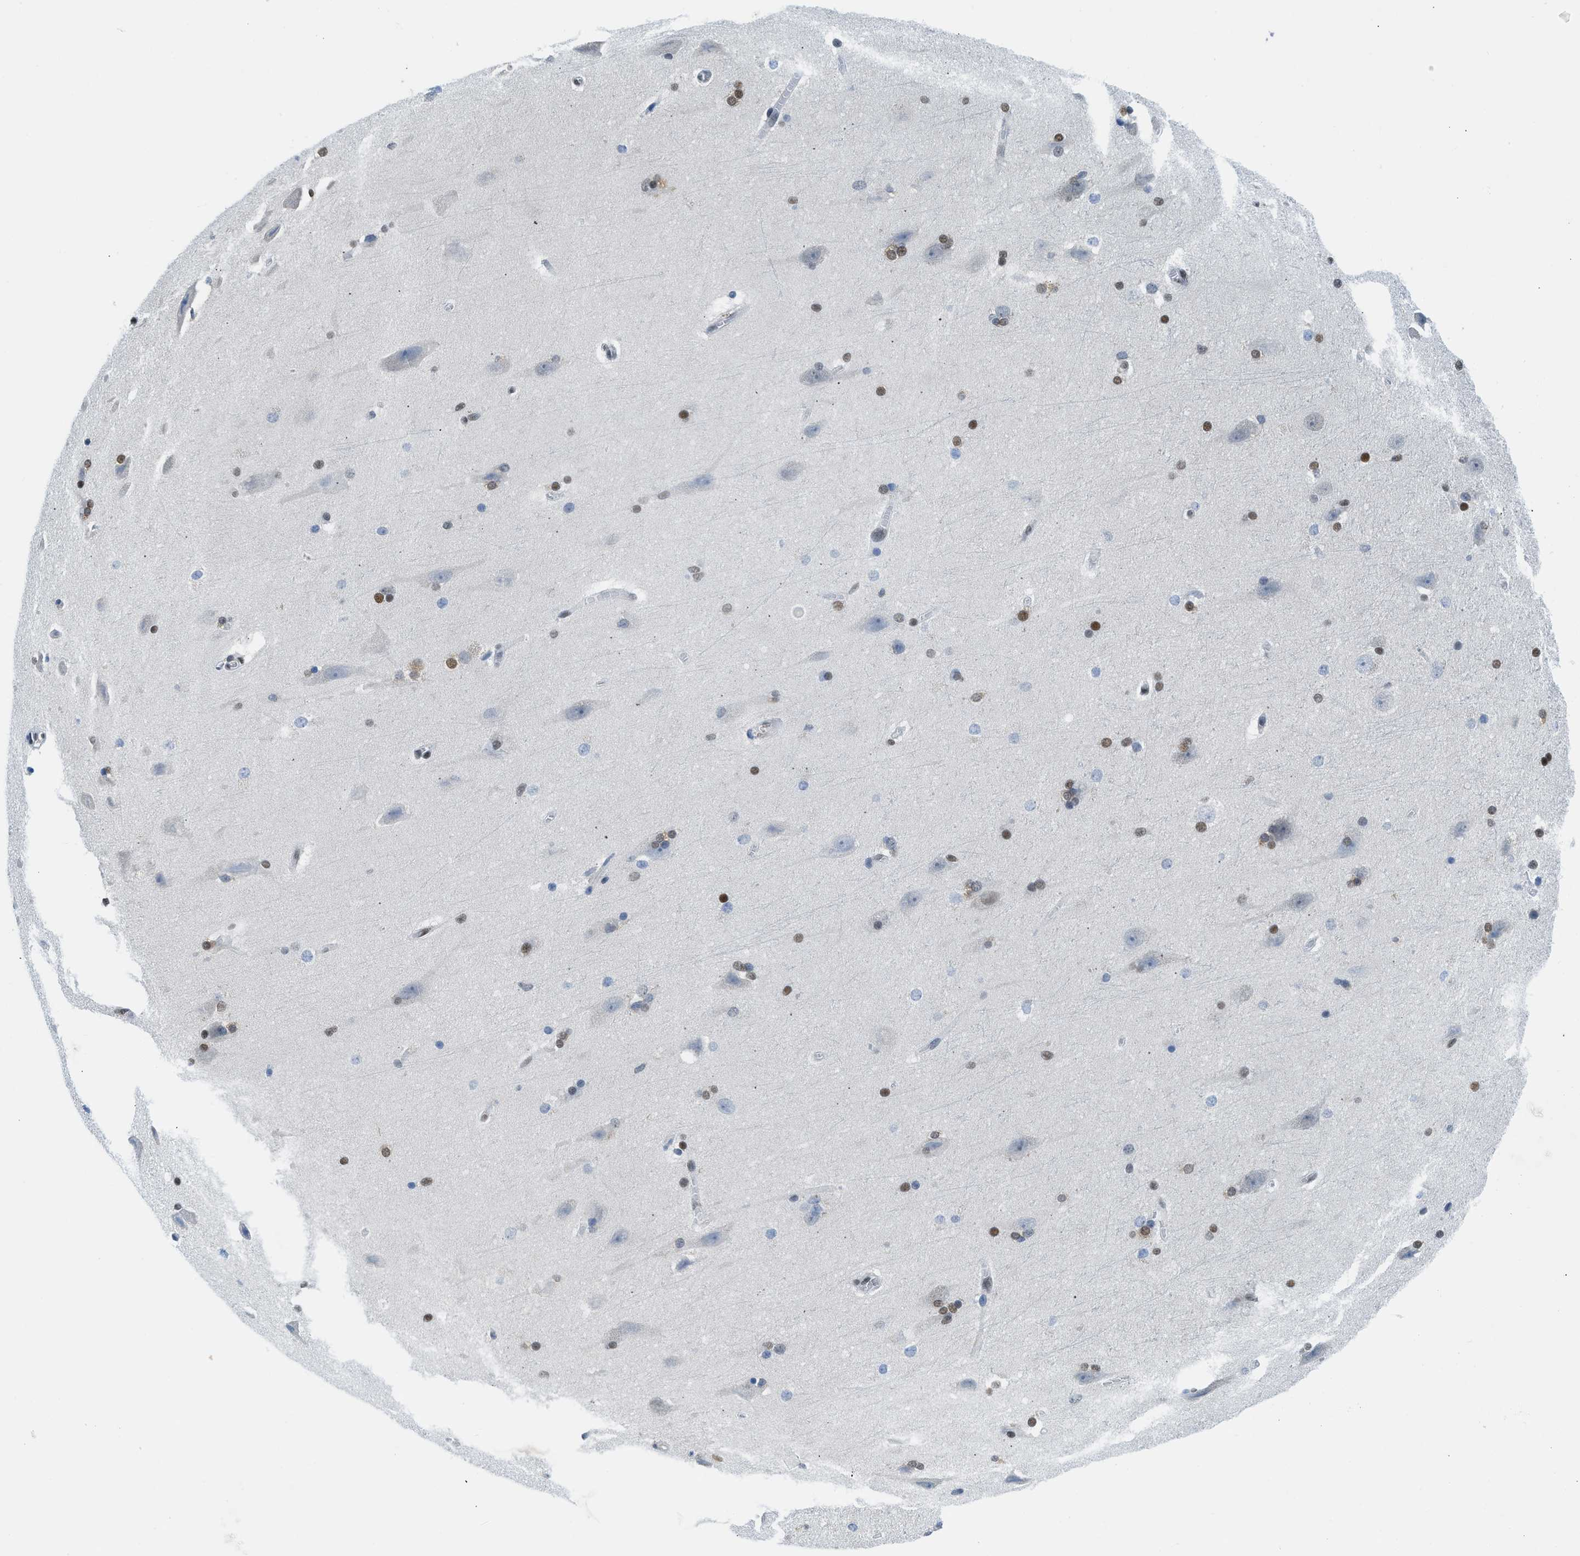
{"staining": {"intensity": "weak", "quantity": "25%-75%", "location": "cytoplasmic/membranous"}, "tissue": "cerebral cortex", "cell_type": "Endothelial cells", "image_type": "normal", "snomed": [{"axis": "morphology", "description": "Normal tissue, NOS"}, {"axis": "topography", "description": "Cerebral cortex"}, {"axis": "topography", "description": "Hippocampus"}], "caption": "A brown stain labels weak cytoplasmic/membranous expression of a protein in endothelial cells of normal cerebral cortex.", "gene": "ALX1", "patient": {"sex": "female", "age": 19}}